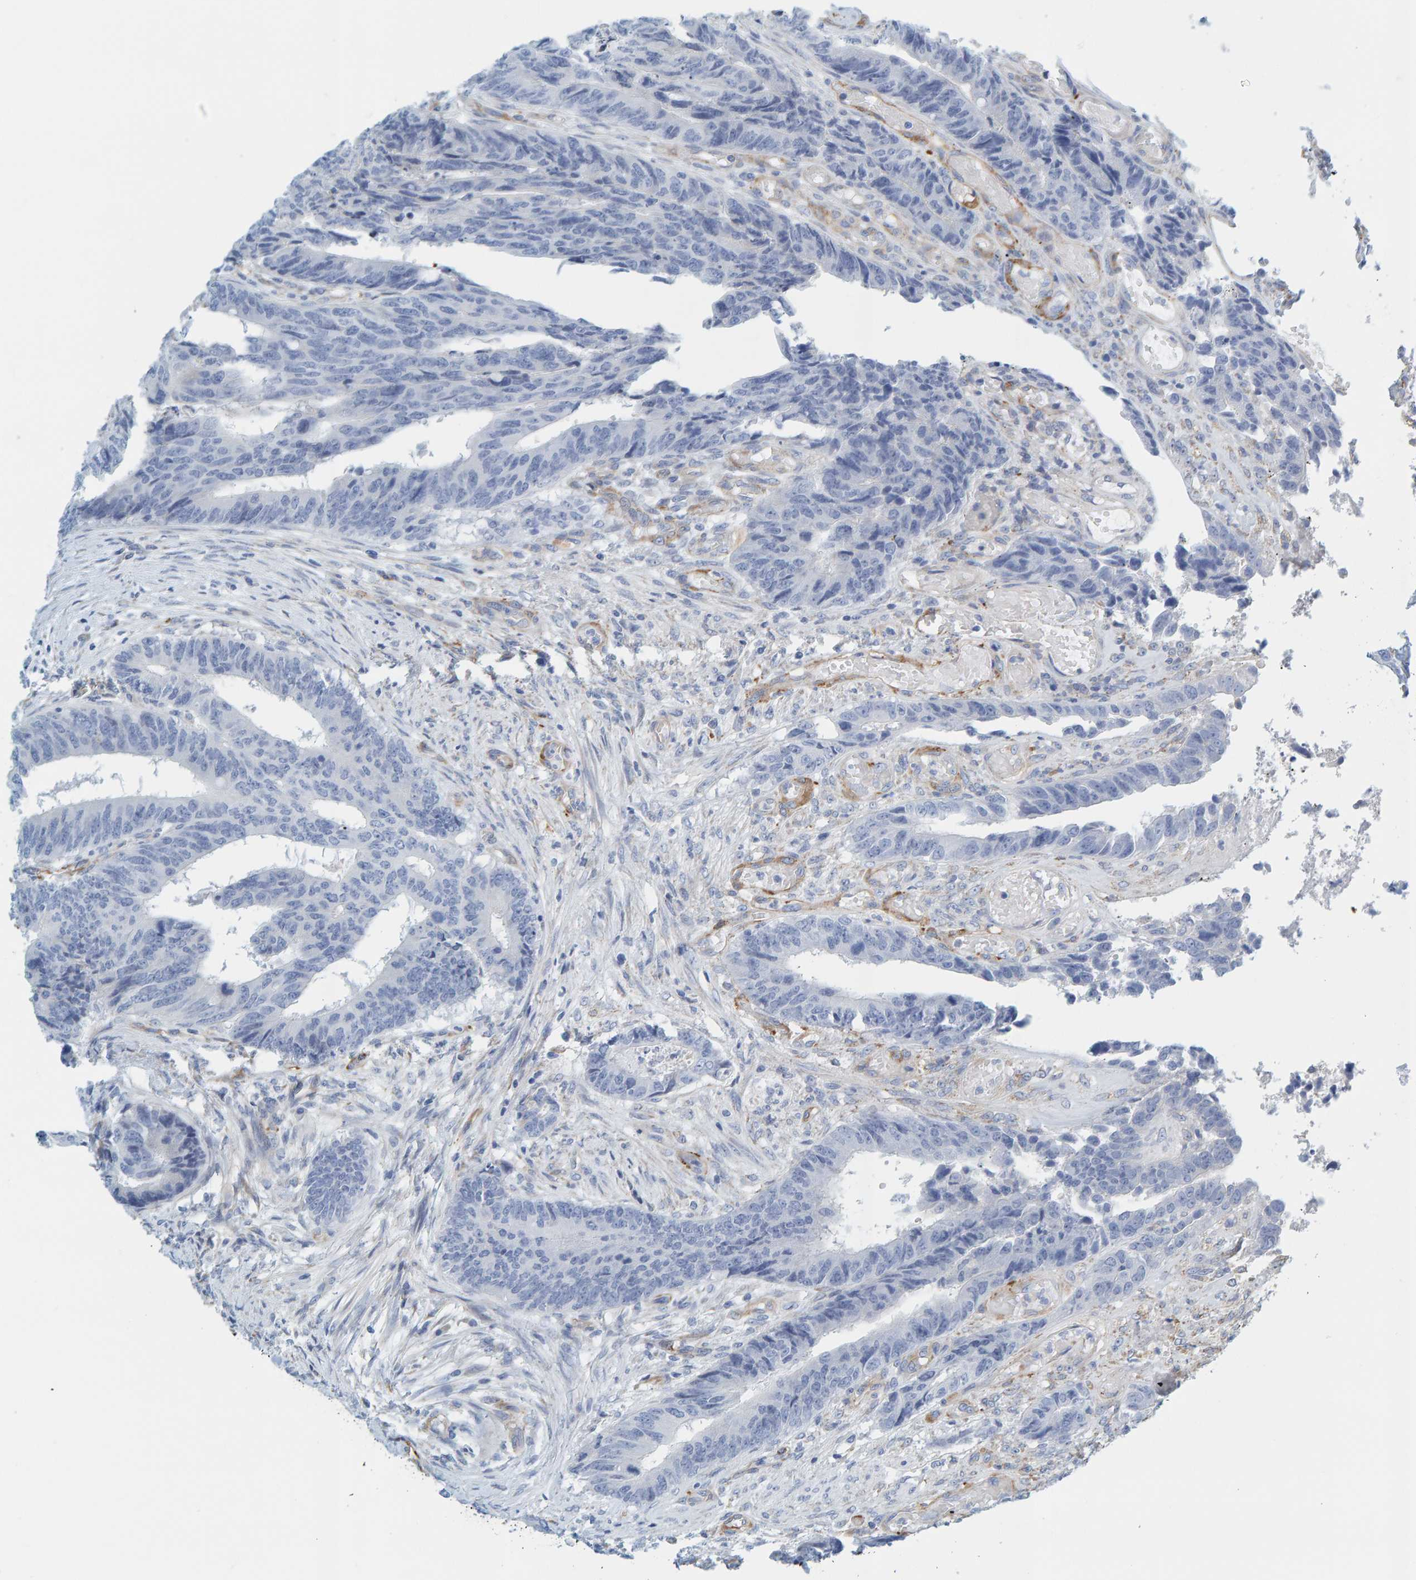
{"staining": {"intensity": "negative", "quantity": "none", "location": "none"}, "tissue": "colorectal cancer", "cell_type": "Tumor cells", "image_type": "cancer", "snomed": [{"axis": "morphology", "description": "Adenocarcinoma, NOS"}, {"axis": "topography", "description": "Rectum"}], "caption": "The photomicrograph shows no significant staining in tumor cells of colorectal cancer (adenocarcinoma).", "gene": "MAP1B", "patient": {"sex": "male", "age": 84}}